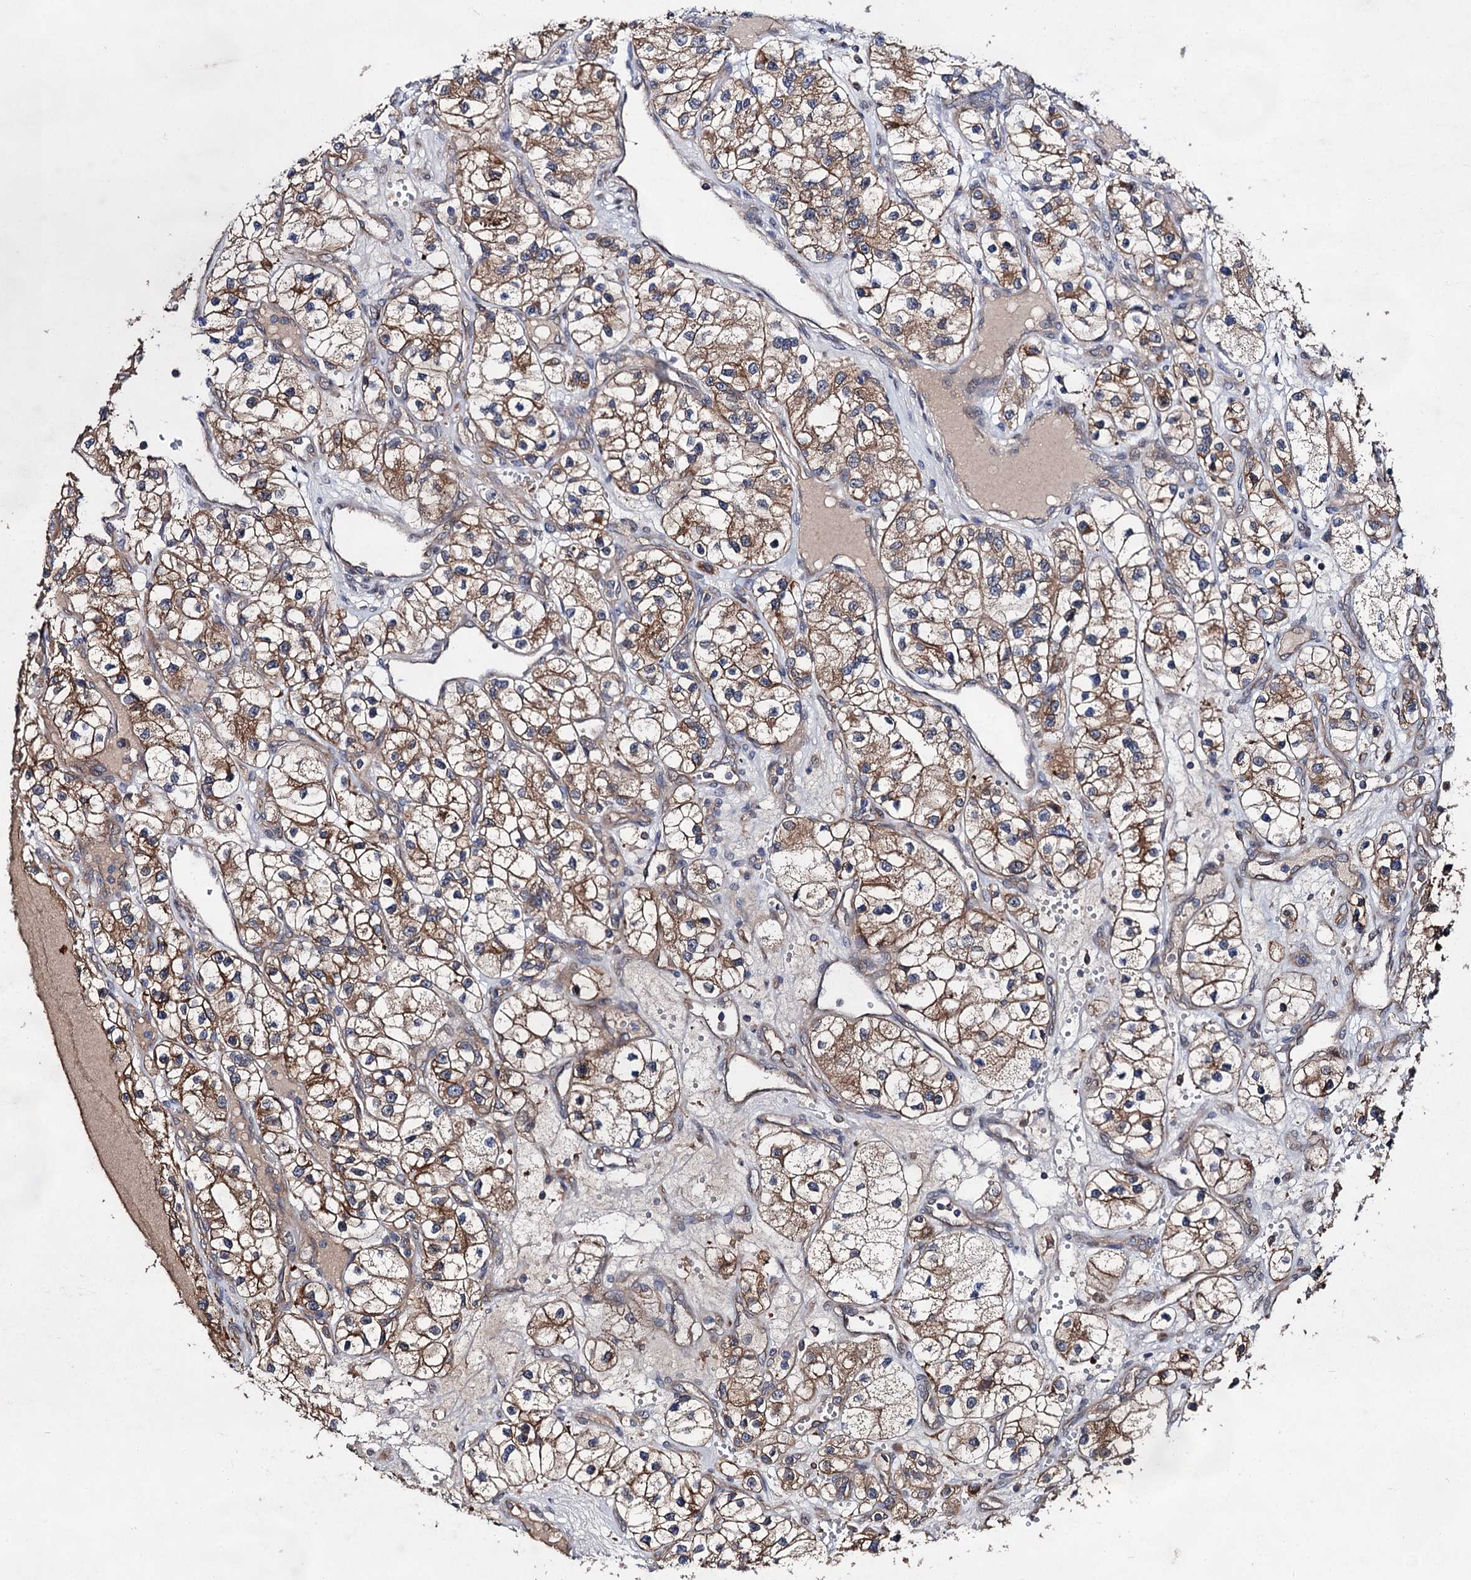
{"staining": {"intensity": "moderate", "quantity": ">75%", "location": "cytoplasmic/membranous"}, "tissue": "renal cancer", "cell_type": "Tumor cells", "image_type": "cancer", "snomed": [{"axis": "morphology", "description": "Adenocarcinoma, NOS"}, {"axis": "topography", "description": "Kidney"}], "caption": "This micrograph exhibits renal adenocarcinoma stained with immunohistochemistry (IHC) to label a protein in brown. The cytoplasmic/membranous of tumor cells show moderate positivity for the protein. Nuclei are counter-stained blue.", "gene": "NAA25", "patient": {"sex": "female", "age": 57}}